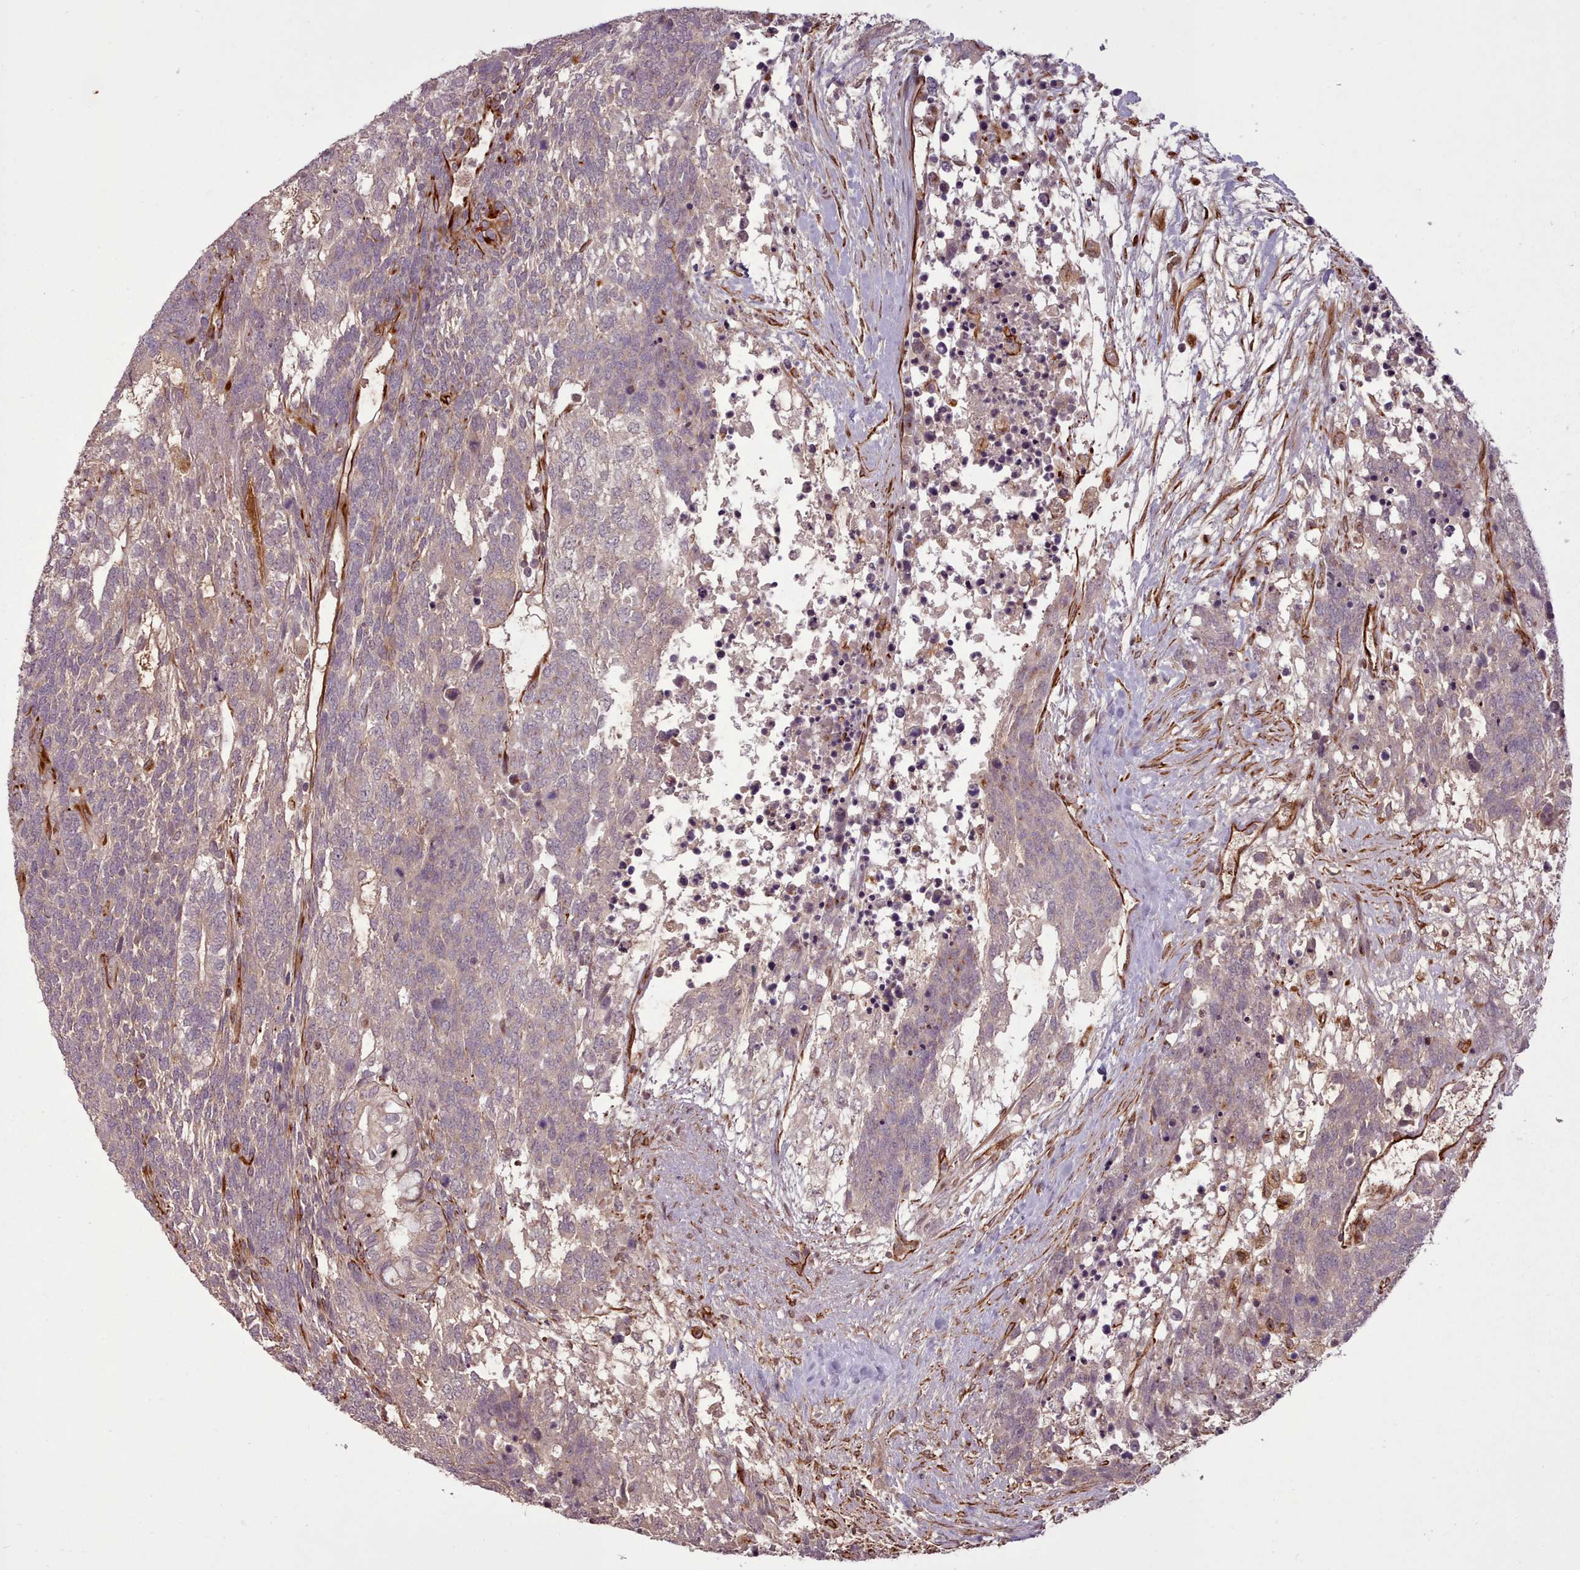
{"staining": {"intensity": "weak", "quantity": "<25%", "location": "cytoplasmic/membranous"}, "tissue": "testis cancer", "cell_type": "Tumor cells", "image_type": "cancer", "snomed": [{"axis": "morphology", "description": "Carcinoma, Embryonal, NOS"}, {"axis": "topography", "description": "Testis"}], "caption": "Immunohistochemical staining of testis embryonal carcinoma displays no significant staining in tumor cells.", "gene": "GBGT1", "patient": {"sex": "male", "age": 23}}